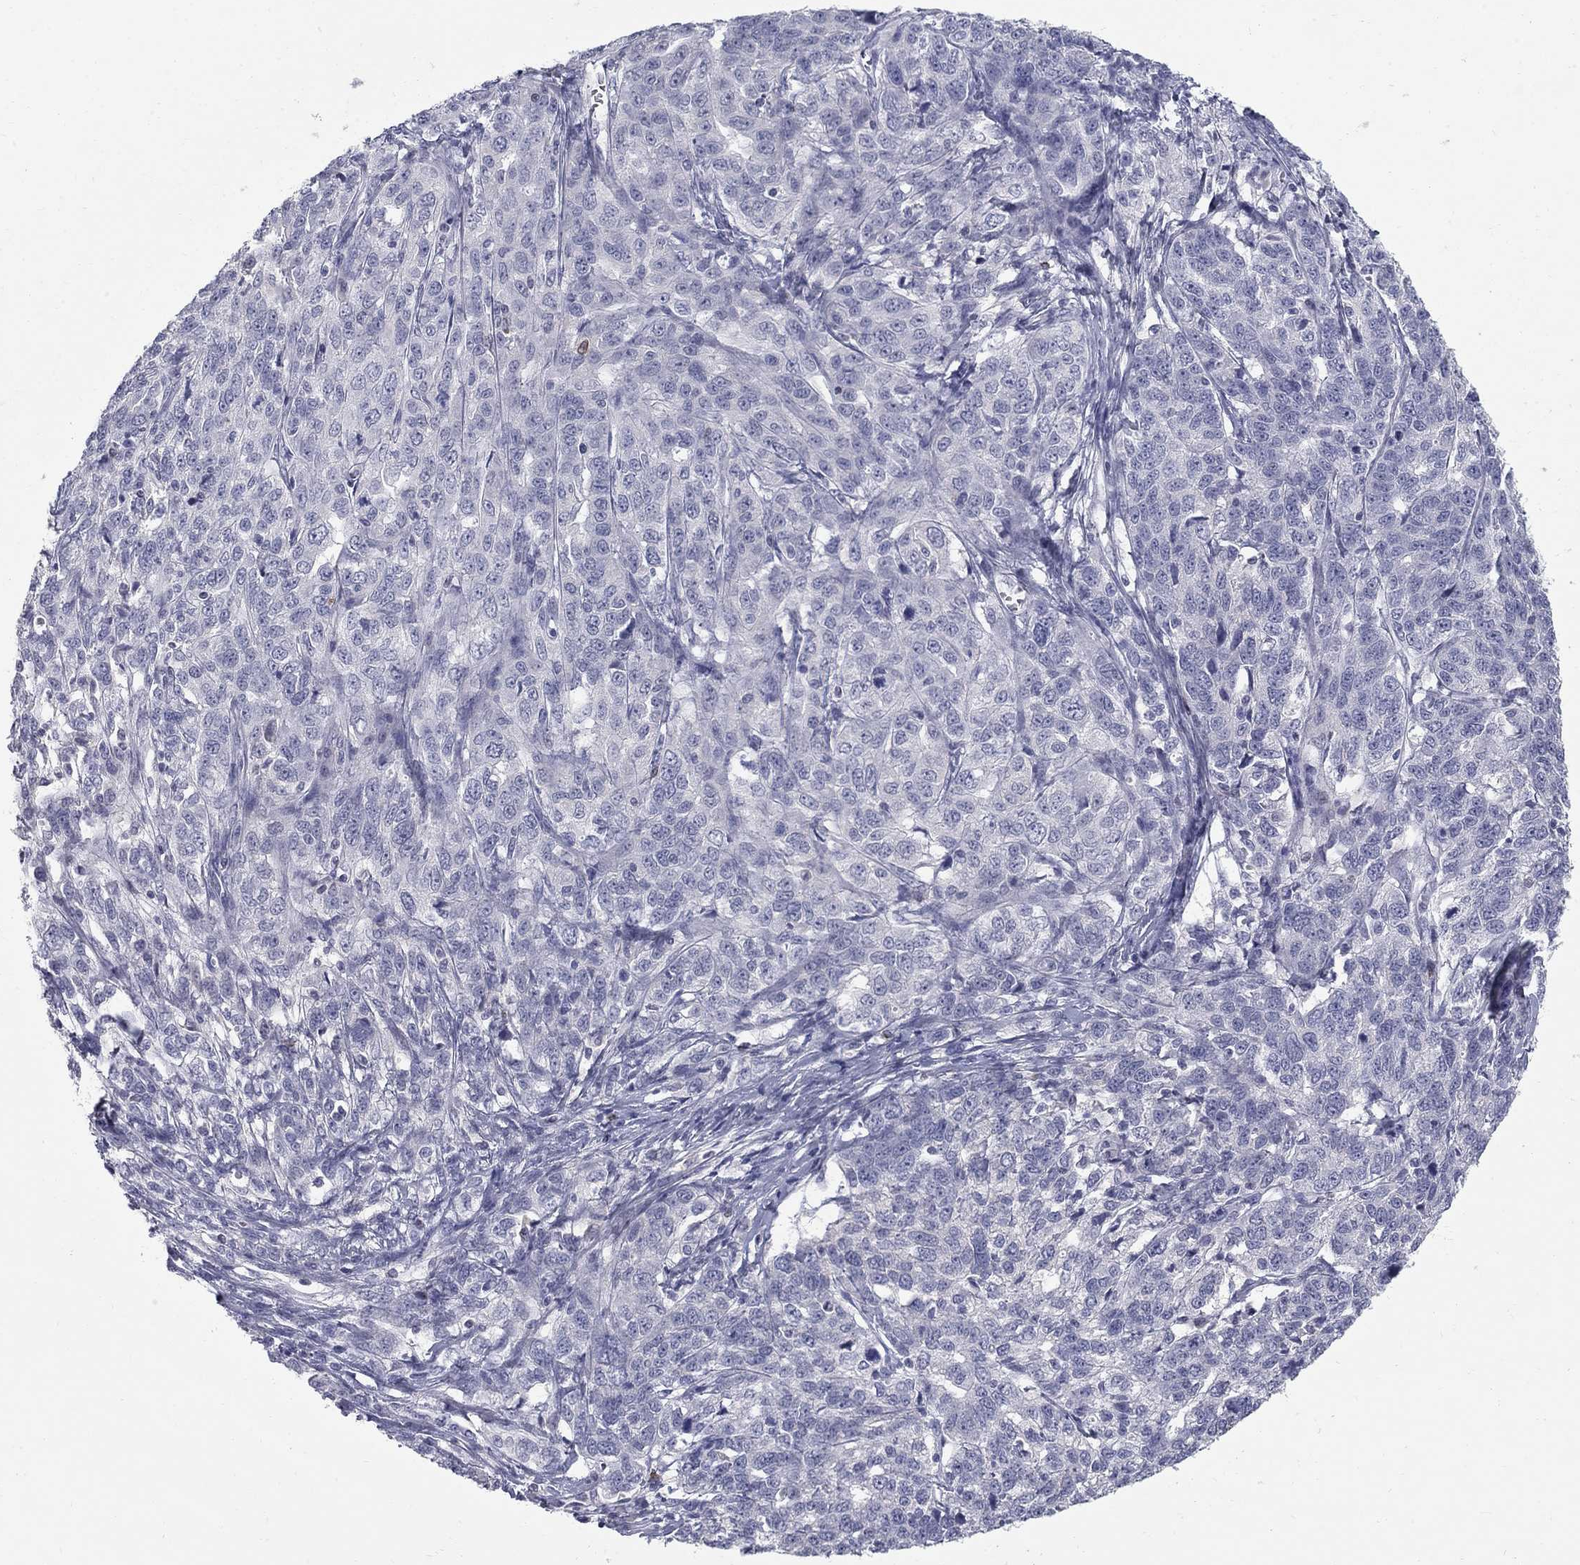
{"staining": {"intensity": "negative", "quantity": "none", "location": "none"}, "tissue": "ovarian cancer", "cell_type": "Tumor cells", "image_type": "cancer", "snomed": [{"axis": "morphology", "description": "Cystadenocarcinoma, serous, NOS"}, {"axis": "topography", "description": "Ovary"}], "caption": "Protein analysis of serous cystadenocarcinoma (ovarian) exhibits no significant staining in tumor cells. The staining is performed using DAB (3,3'-diaminobenzidine) brown chromogen with nuclei counter-stained in using hematoxylin.", "gene": "NTRK2", "patient": {"sex": "female", "age": 71}}